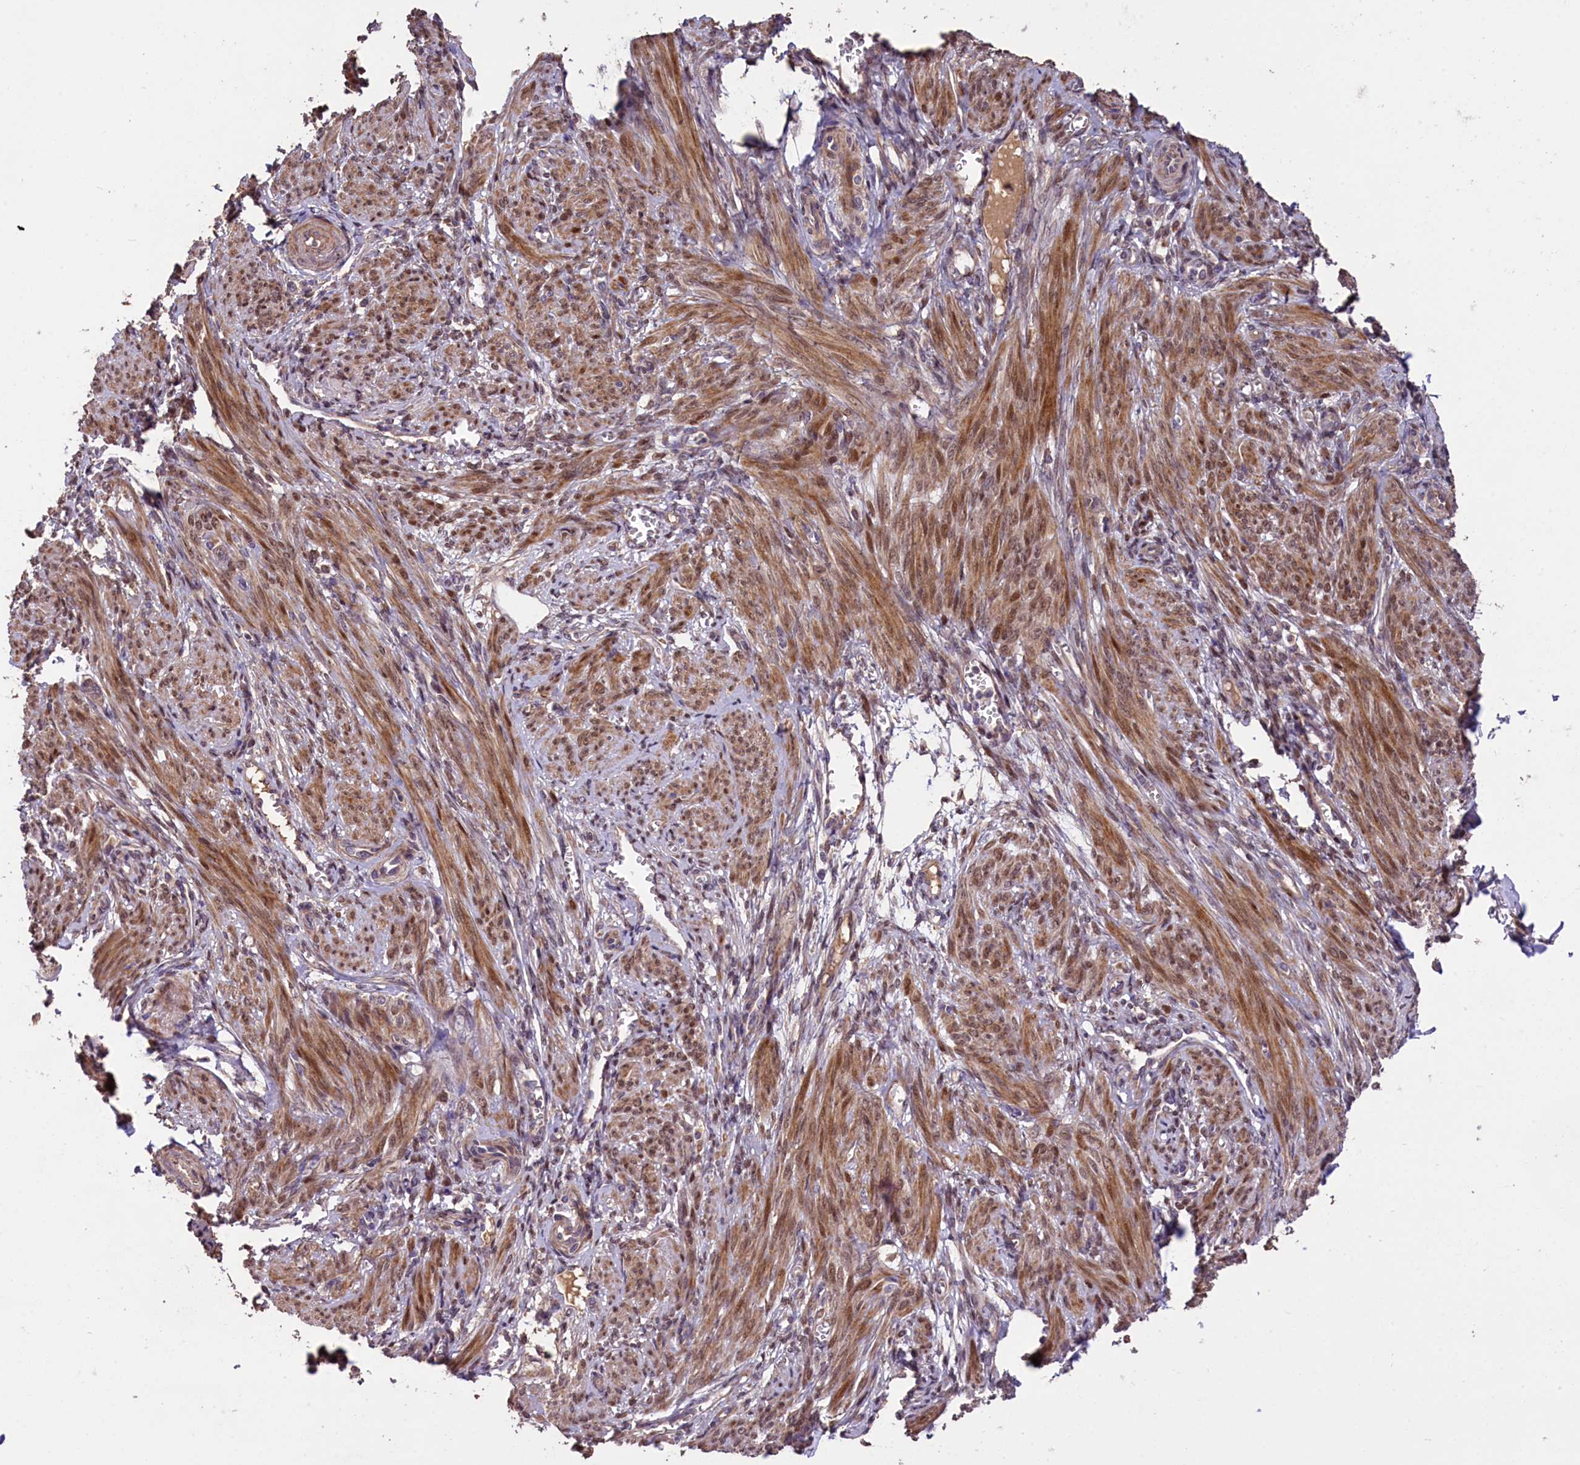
{"staining": {"intensity": "moderate", "quantity": ">75%", "location": "cytoplasmic/membranous"}, "tissue": "smooth muscle", "cell_type": "Smooth muscle cells", "image_type": "normal", "snomed": [{"axis": "morphology", "description": "Normal tissue, NOS"}, {"axis": "topography", "description": "Smooth muscle"}], "caption": "Smooth muscle cells reveal medium levels of moderate cytoplasmic/membranous positivity in approximately >75% of cells in normal smooth muscle.", "gene": "DNAJB9", "patient": {"sex": "female", "age": 39}}